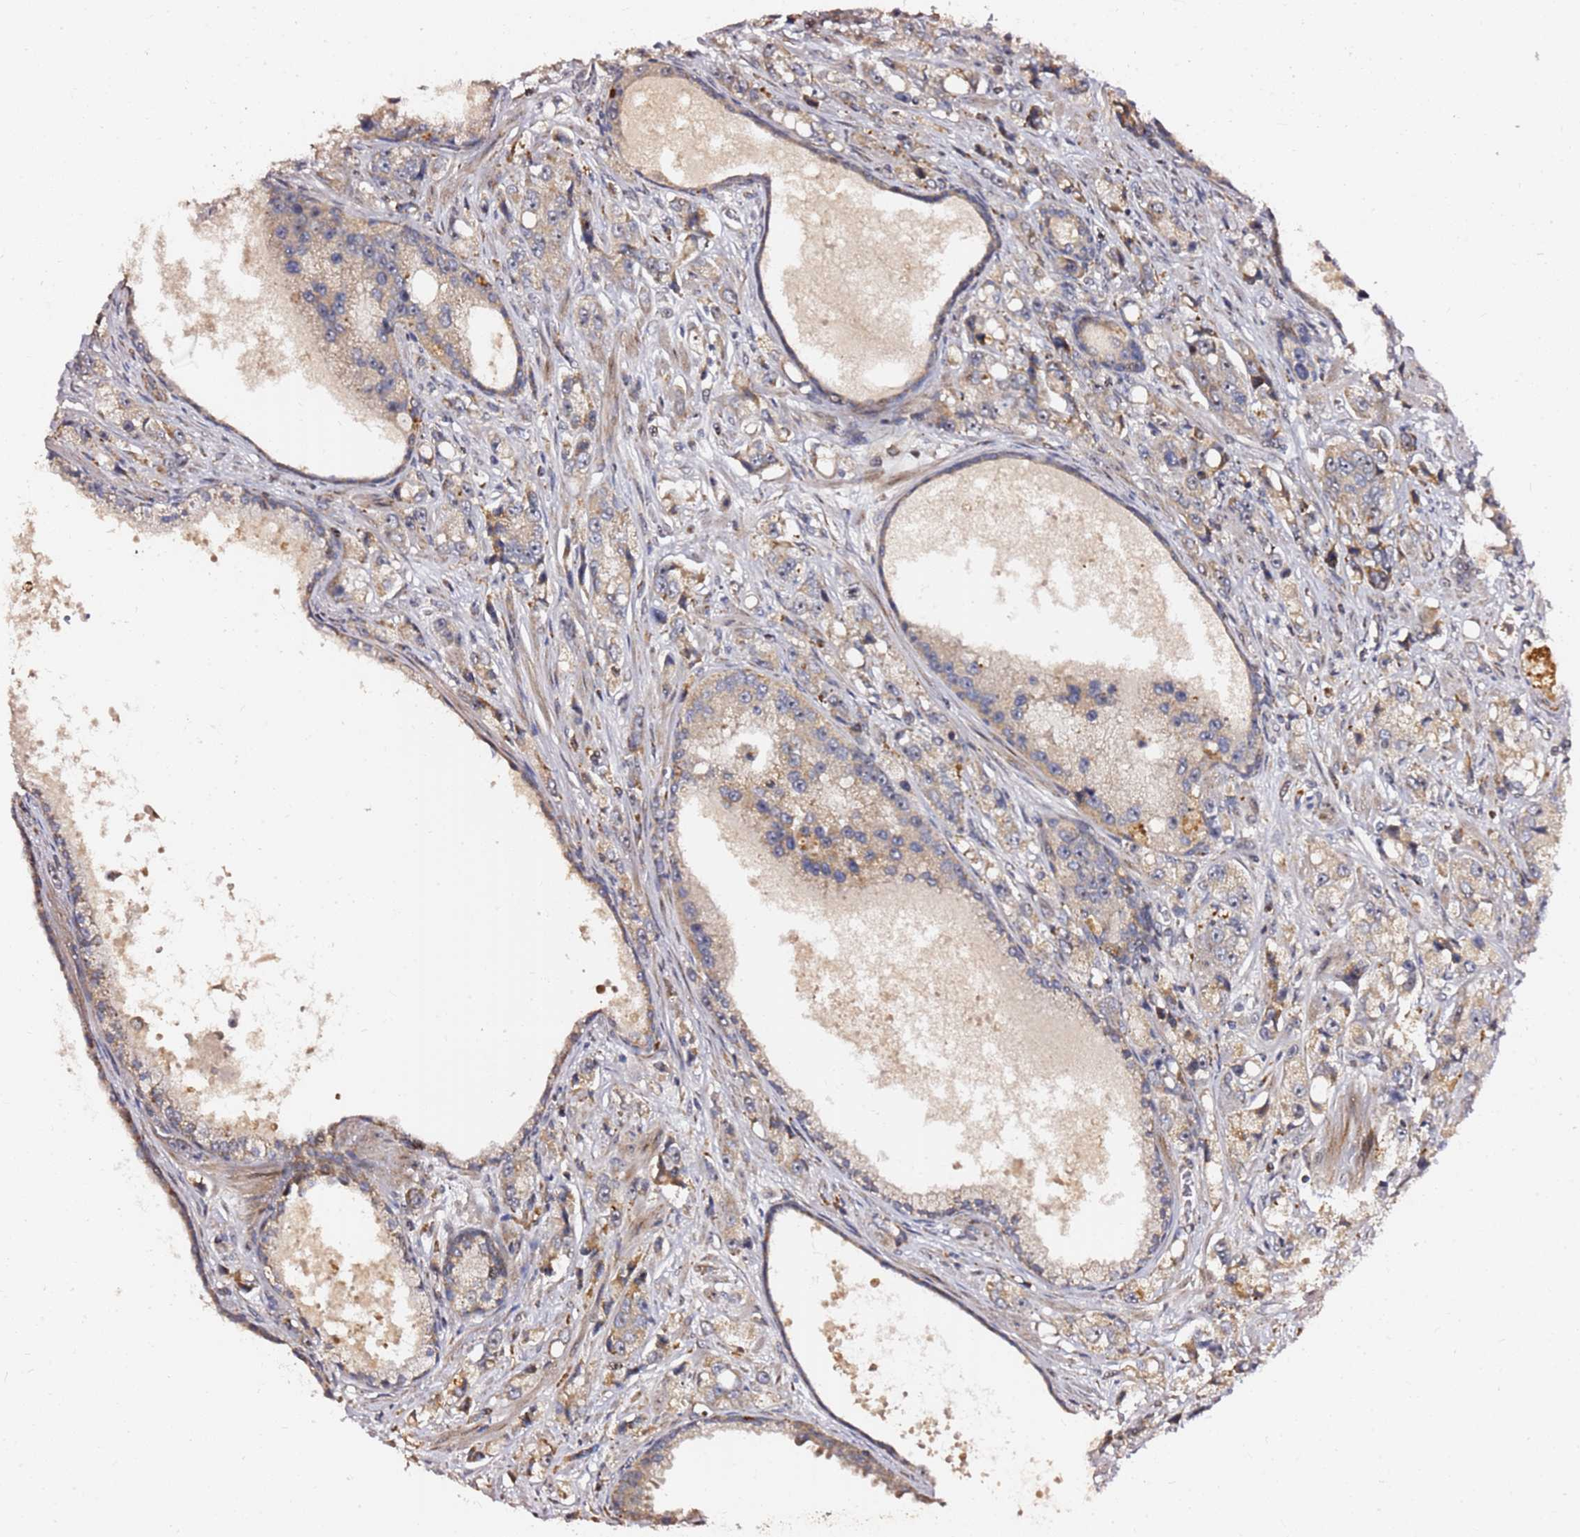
{"staining": {"intensity": "weak", "quantity": ">75%", "location": "cytoplasmic/membranous"}, "tissue": "prostate cancer", "cell_type": "Tumor cells", "image_type": "cancer", "snomed": [{"axis": "morphology", "description": "Adenocarcinoma, High grade"}, {"axis": "topography", "description": "Prostate"}], "caption": "Prostate cancer stained with immunohistochemistry reveals weak cytoplasmic/membranous positivity in approximately >75% of tumor cells.", "gene": "KIF25", "patient": {"sex": "male", "age": 74}}